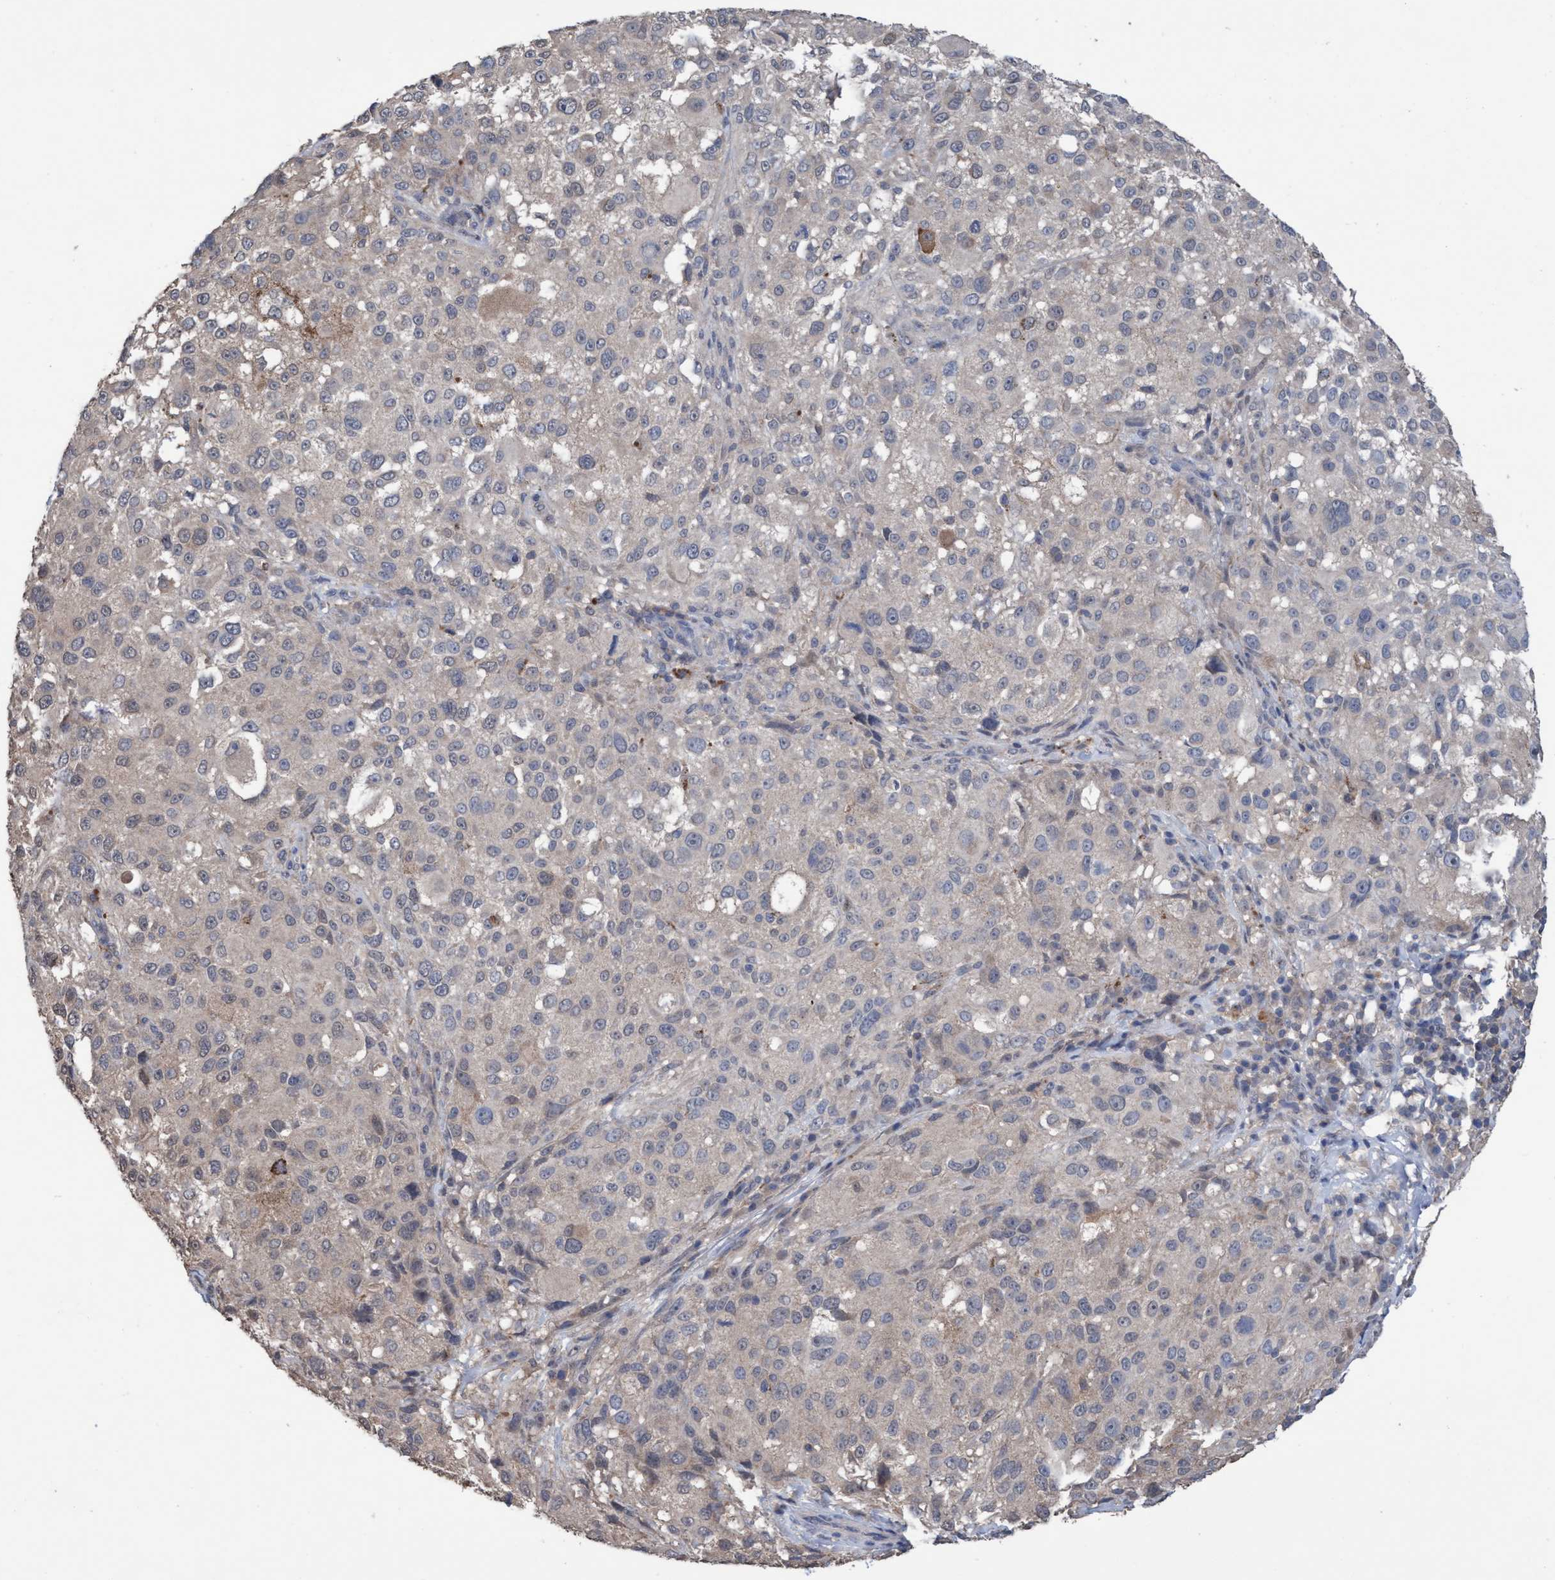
{"staining": {"intensity": "weak", "quantity": "<25%", "location": "cytoplasmic/membranous"}, "tissue": "melanoma", "cell_type": "Tumor cells", "image_type": "cancer", "snomed": [{"axis": "morphology", "description": "Necrosis, NOS"}, {"axis": "morphology", "description": "Malignant melanoma, NOS"}, {"axis": "topography", "description": "Skin"}], "caption": "IHC of human melanoma exhibits no expression in tumor cells.", "gene": "GLOD4", "patient": {"sex": "female", "age": 87}}